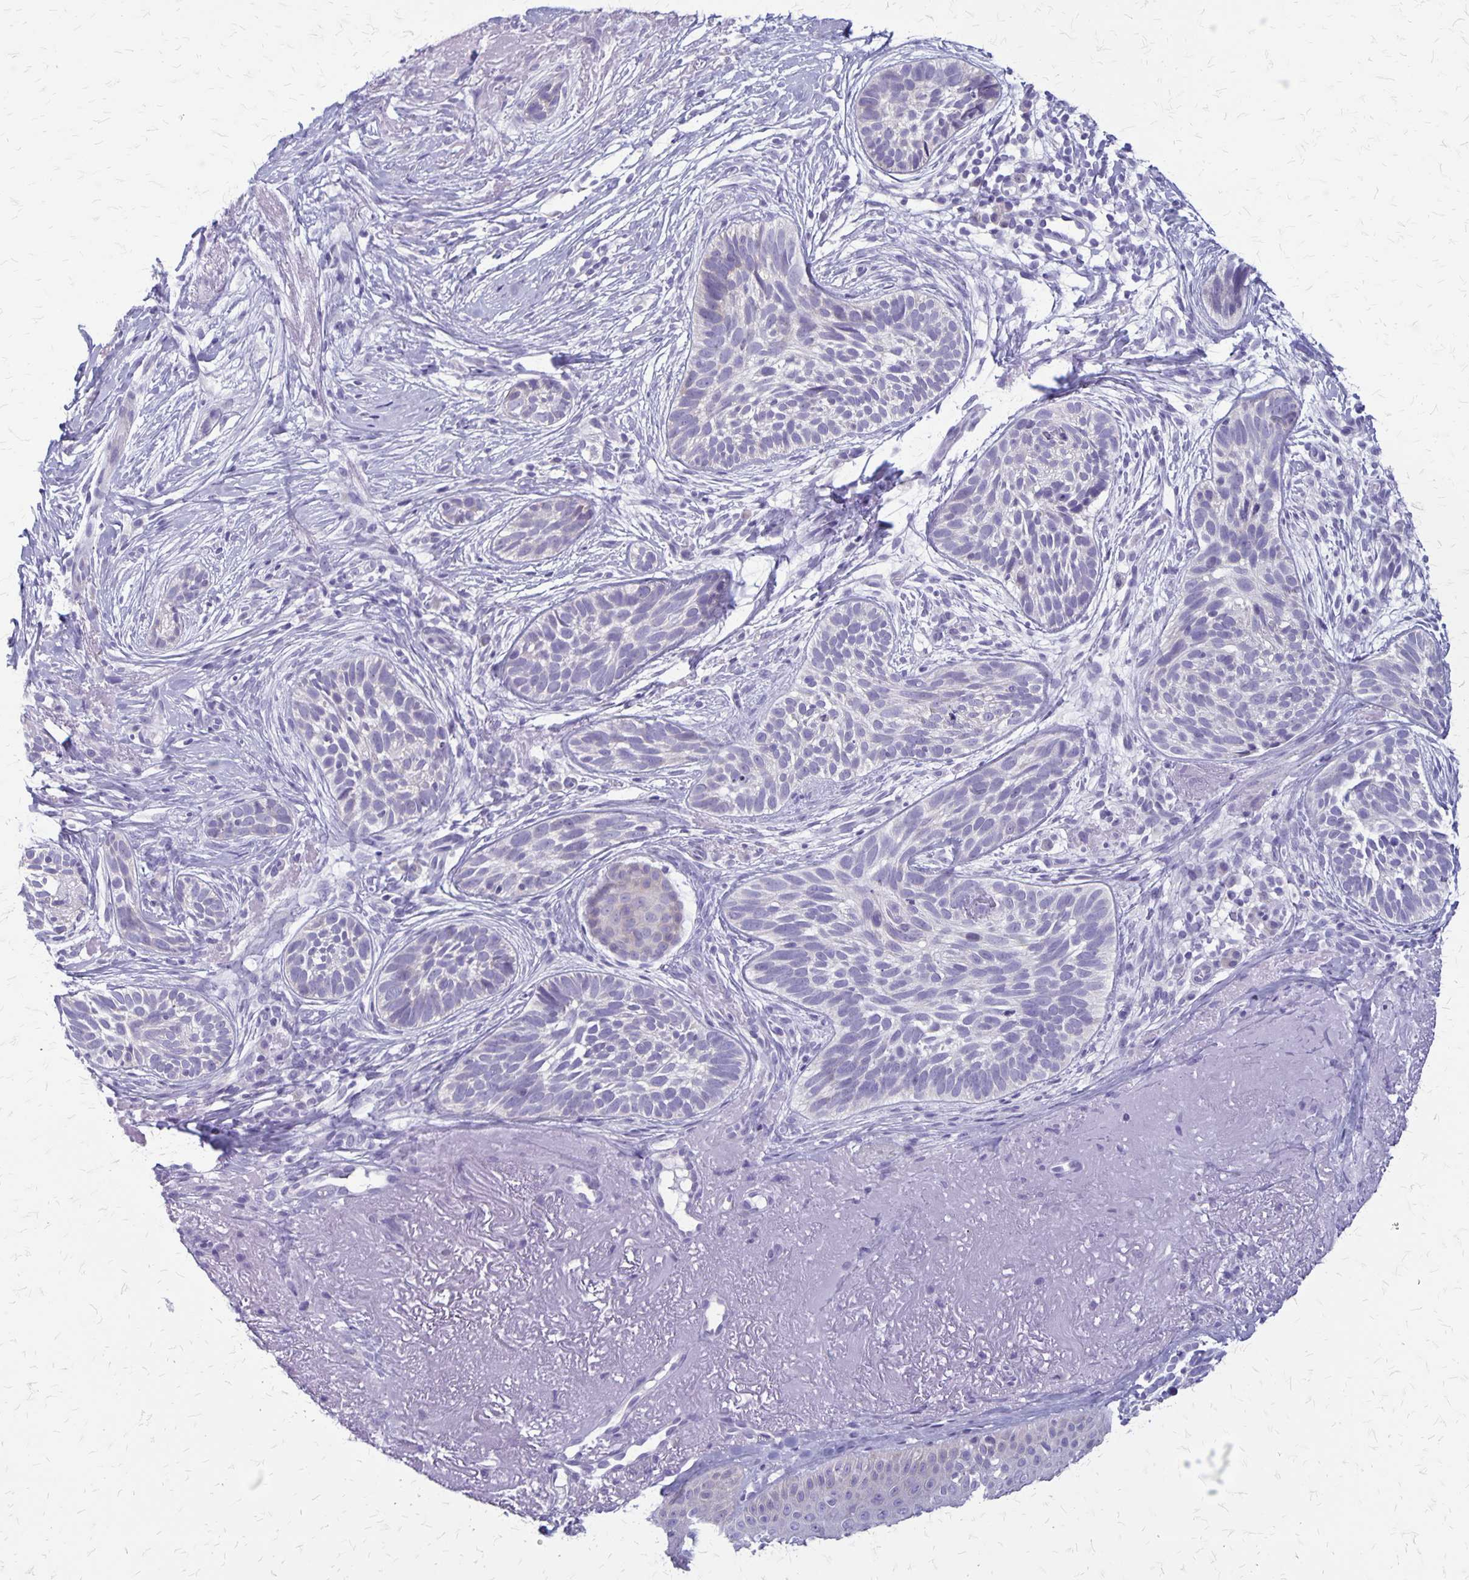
{"staining": {"intensity": "negative", "quantity": "none", "location": "none"}, "tissue": "skin cancer", "cell_type": "Tumor cells", "image_type": "cancer", "snomed": [{"axis": "morphology", "description": "Basal cell carcinoma"}, {"axis": "morphology", "description": "BCC, high aggressive"}, {"axis": "topography", "description": "Skin"}], "caption": "Tumor cells are negative for protein expression in human skin bcc,  high aggressive. (DAB (3,3'-diaminobenzidine) IHC, high magnification).", "gene": "PLXNB3", "patient": {"sex": "female", "age": 86}}